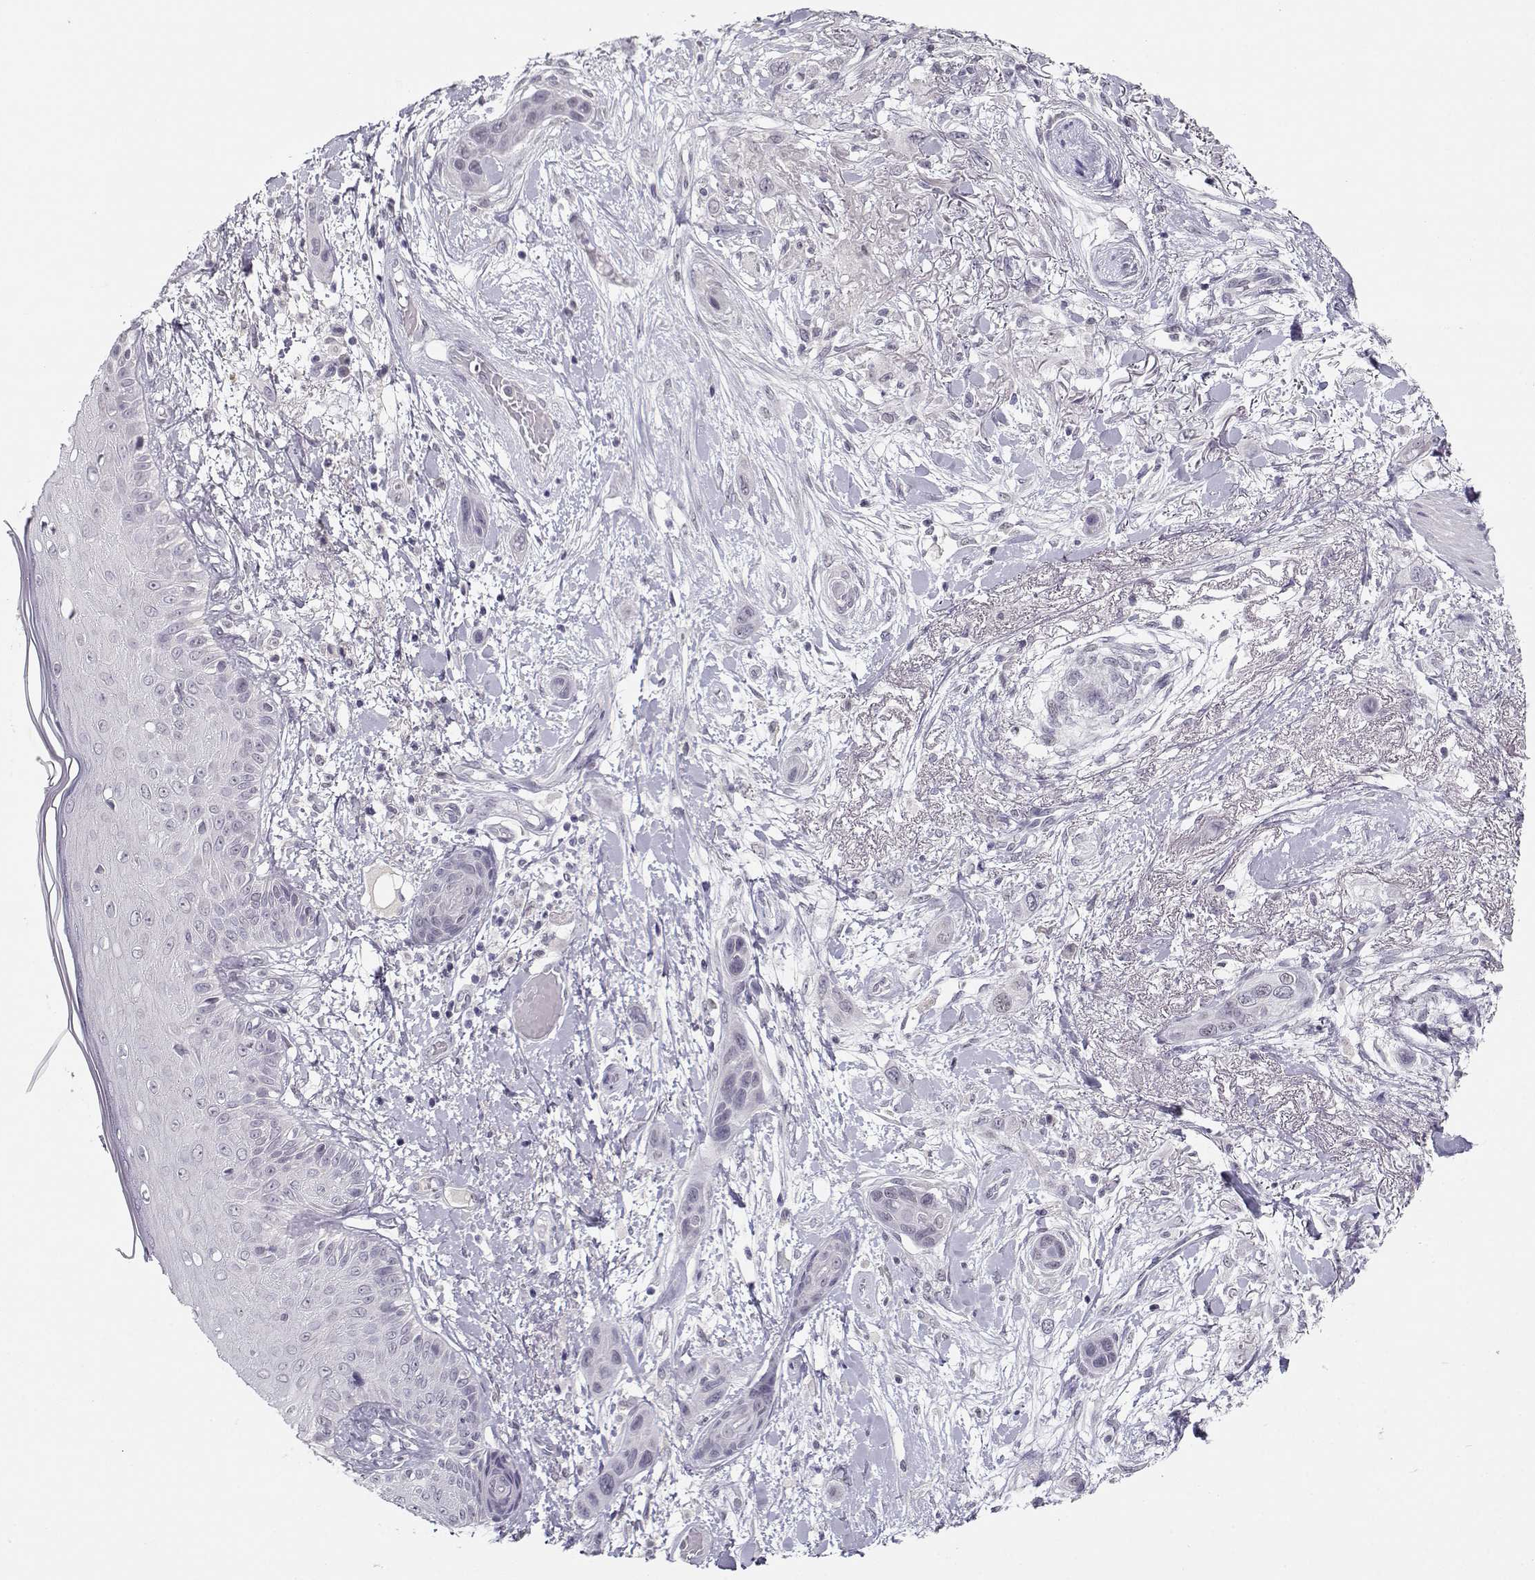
{"staining": {"intensity": "negative", "quantity": "none", "location": "none"}, "tissue": "skin cancer", "cell_type": "Tumor cells", "image_type": "cancer", "snomed": [{"axis": "morphology", "description": "Squamous cell carcinoma, NOS"}, {"axis": "topography", "description": "Skin"}], "caption": "The immunohistochemistry (IHC) micrograph has no significant staining in tumor cells of squamous cell carcinoma (skin) tissue.", "gene": "C16orf86", "patient": {"sex": "male", "age": 79}}